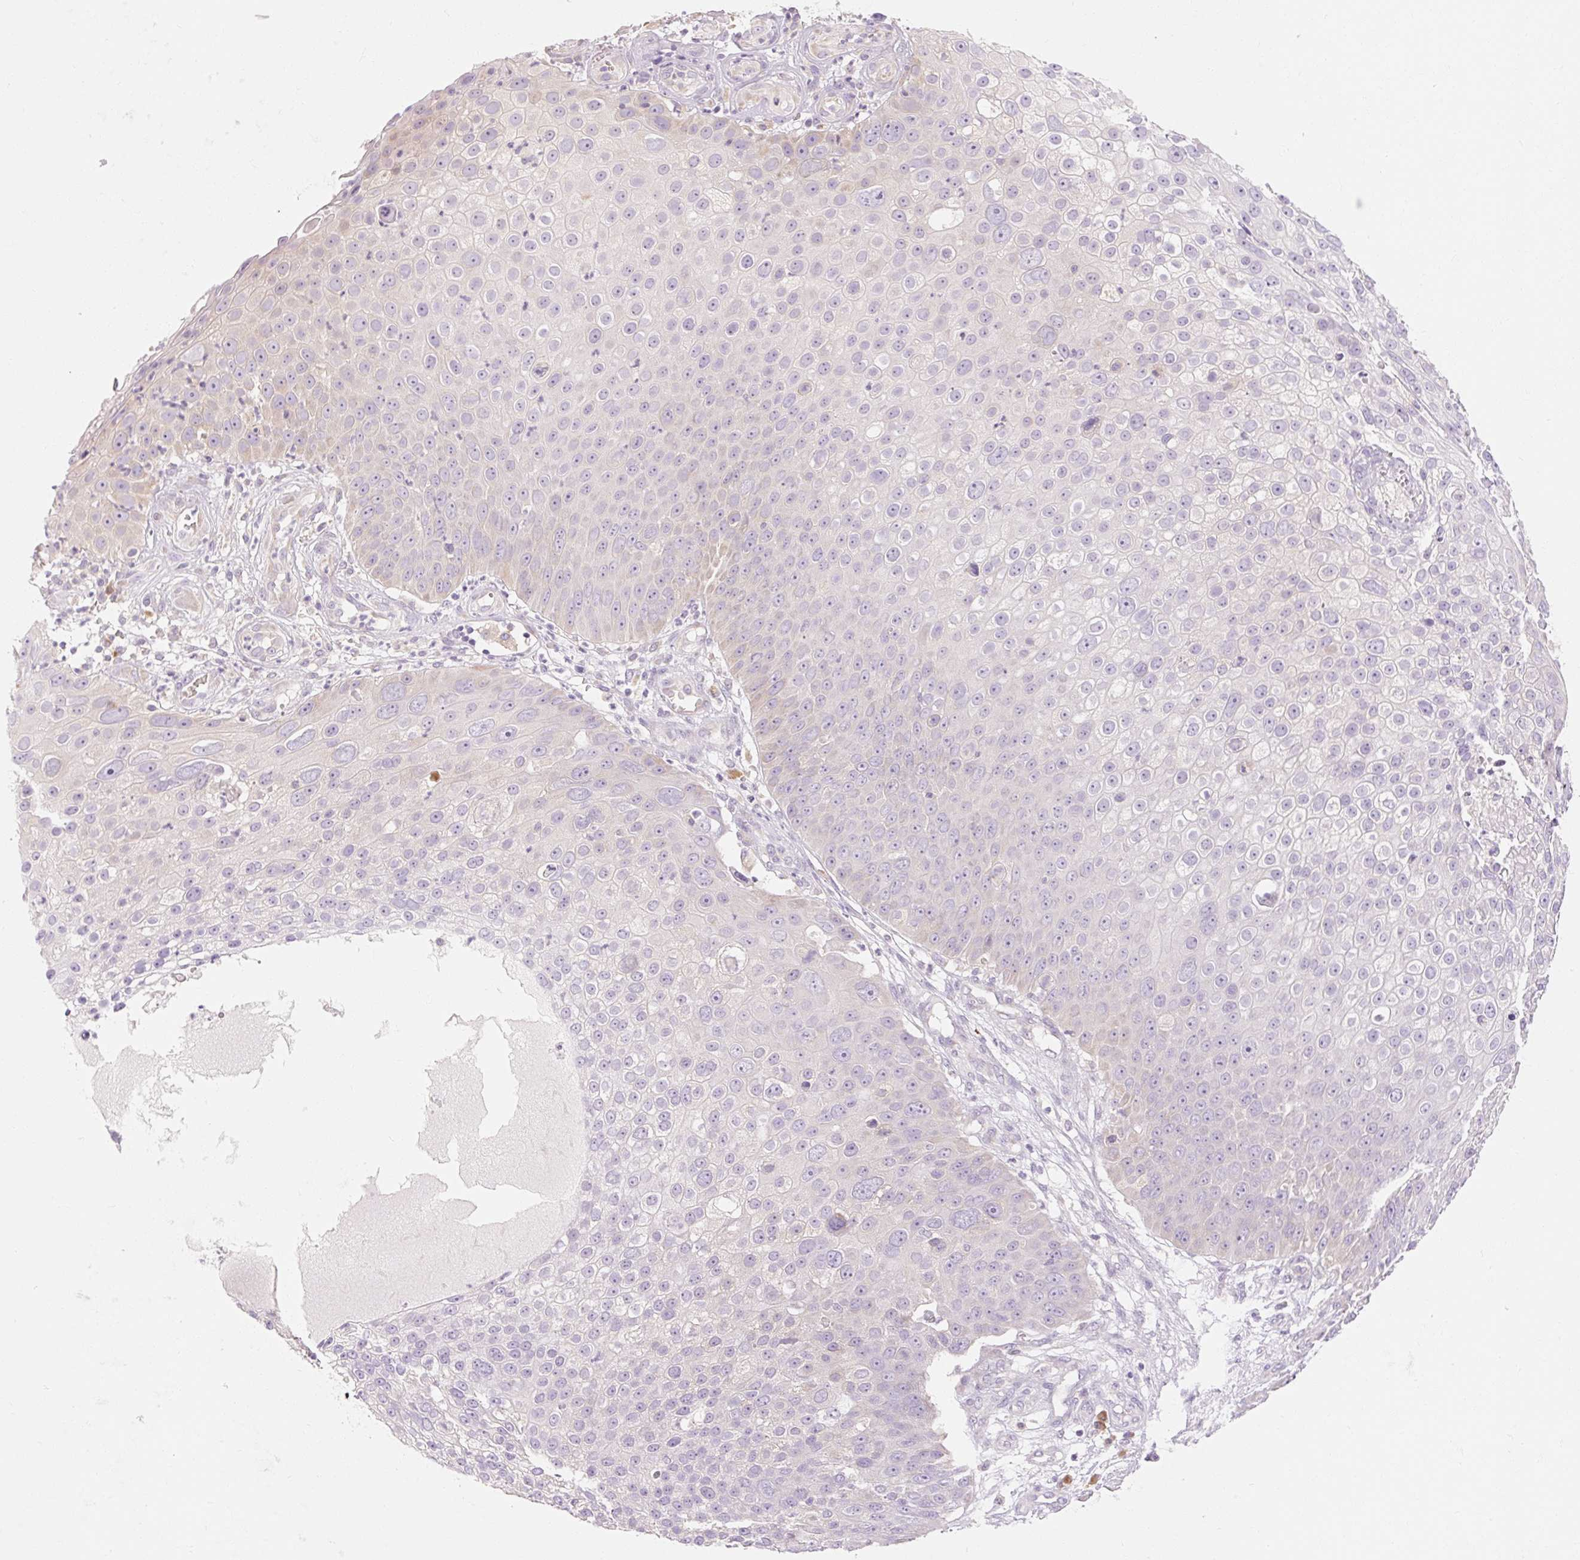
{"staining": {"intensity": "weak", "quantity": "<25%", "location": "cytoplasmic/membranous"}, "tissue": "skin cancer", "cell_type": "Tumor cells", "image_type": "cancer", "snomed": [{"axis": "morphology", "description": "Squamous cell carcinoma, NOS"}, {"axis": "topography", "description": "Skin"}], "caption": "This is a histopathology image of IHC staining of skin cancer, which shows no expression in tumor cells. Brightfield microscopy of IHC stained with DAB (brown) and hematoxylin (blue), captured at high magnification.", "gene": "MYO1D", "patient": {"sex": "male", "age": 71}}